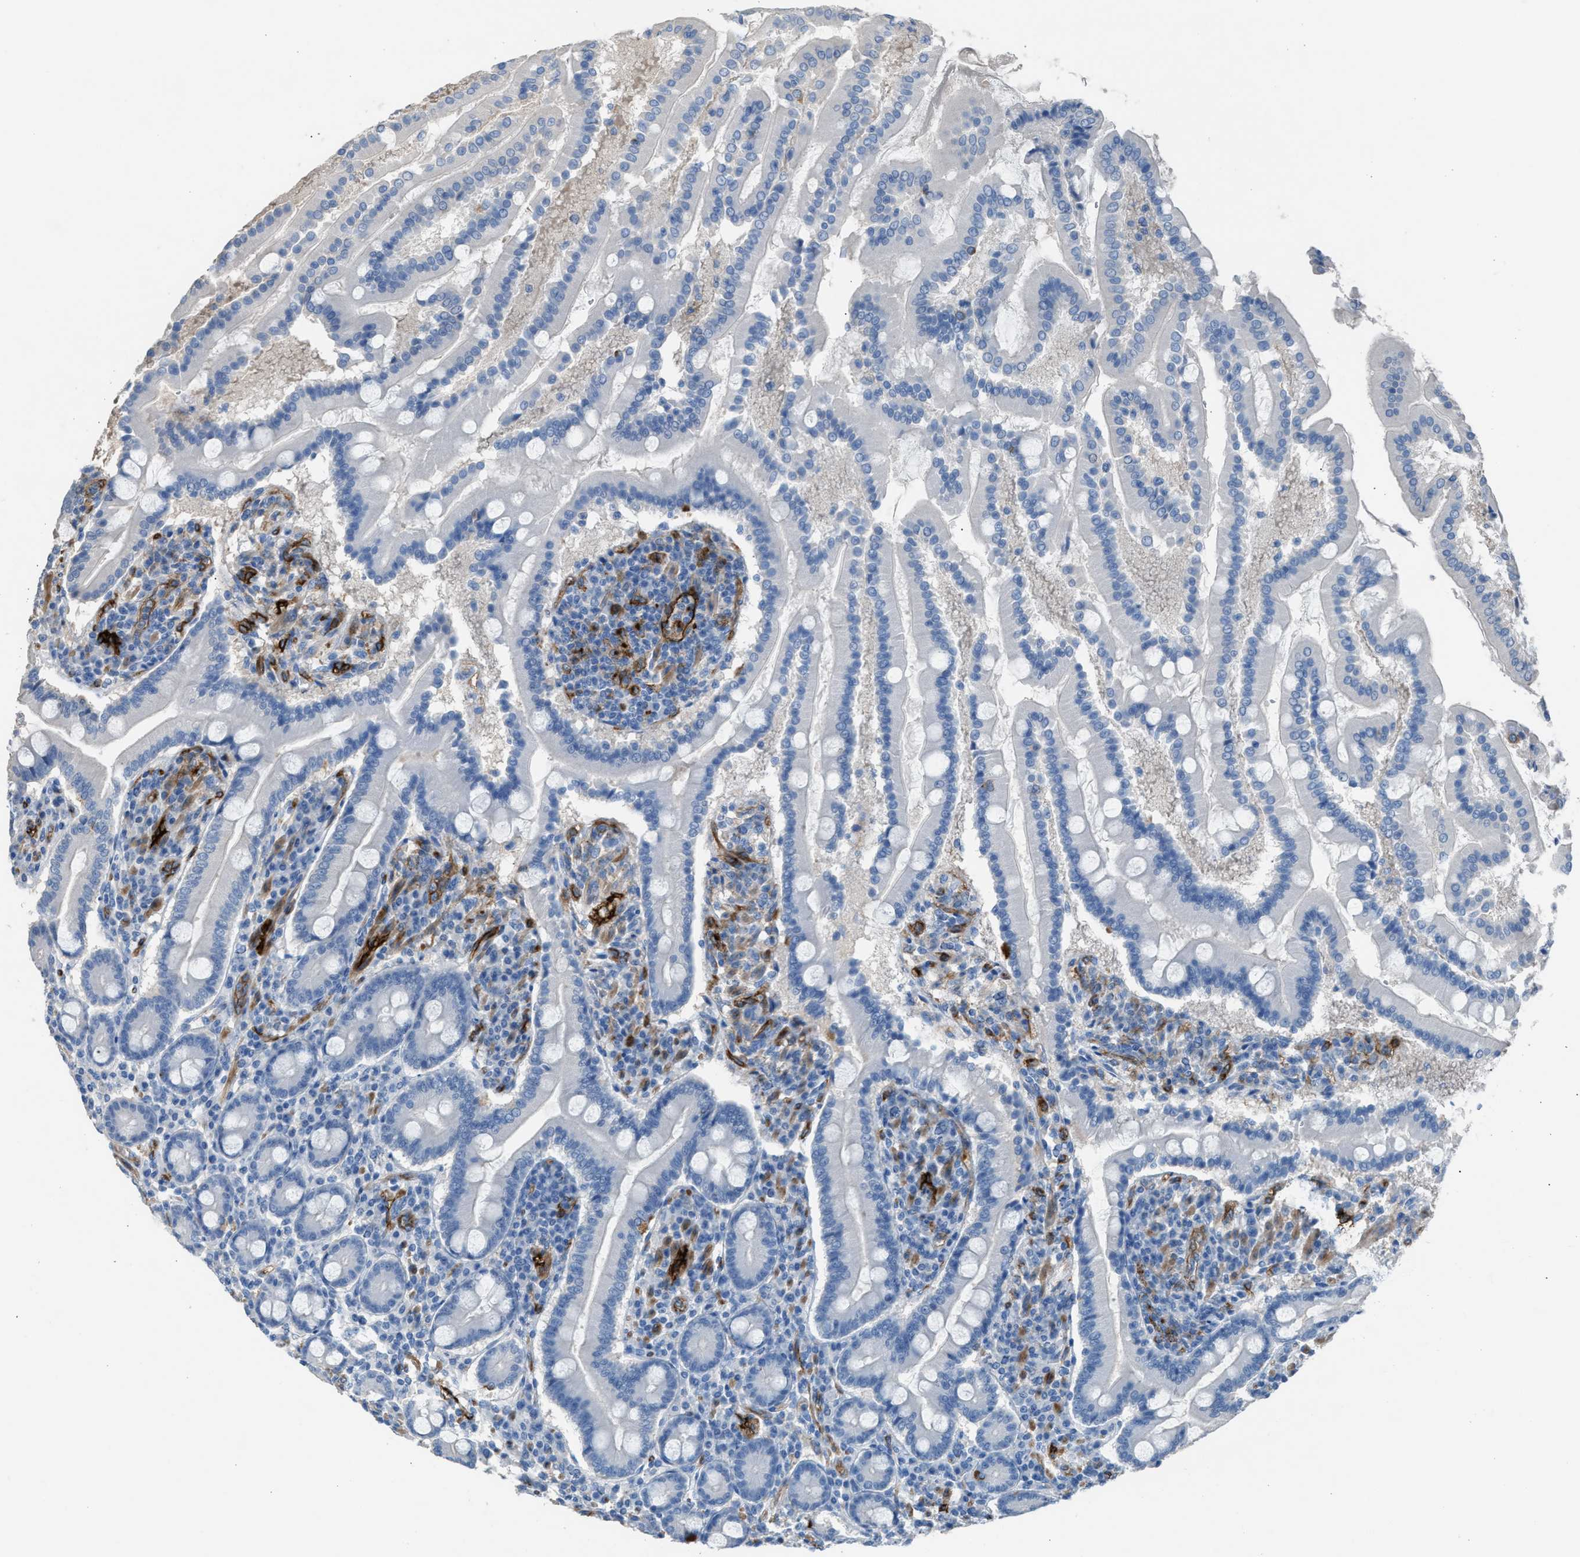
{"staining": {"intensity": "negative", "quantity": "none", "location": "none"}, "tissue": "duodenum", "cell_type": "Glandular cells", "image_type": "normal", "snomed": [{"axis": "morphology", "description": "Normal tissue, NOS"}, {"axis": "topography", "description": "Duodenum"}], "caption": "Duodenum stained for a protein using immunohistochemistry displays no positivity glandular cells.", "gene": "DYSF", "patient": {"sex": "male", "age": 50}}